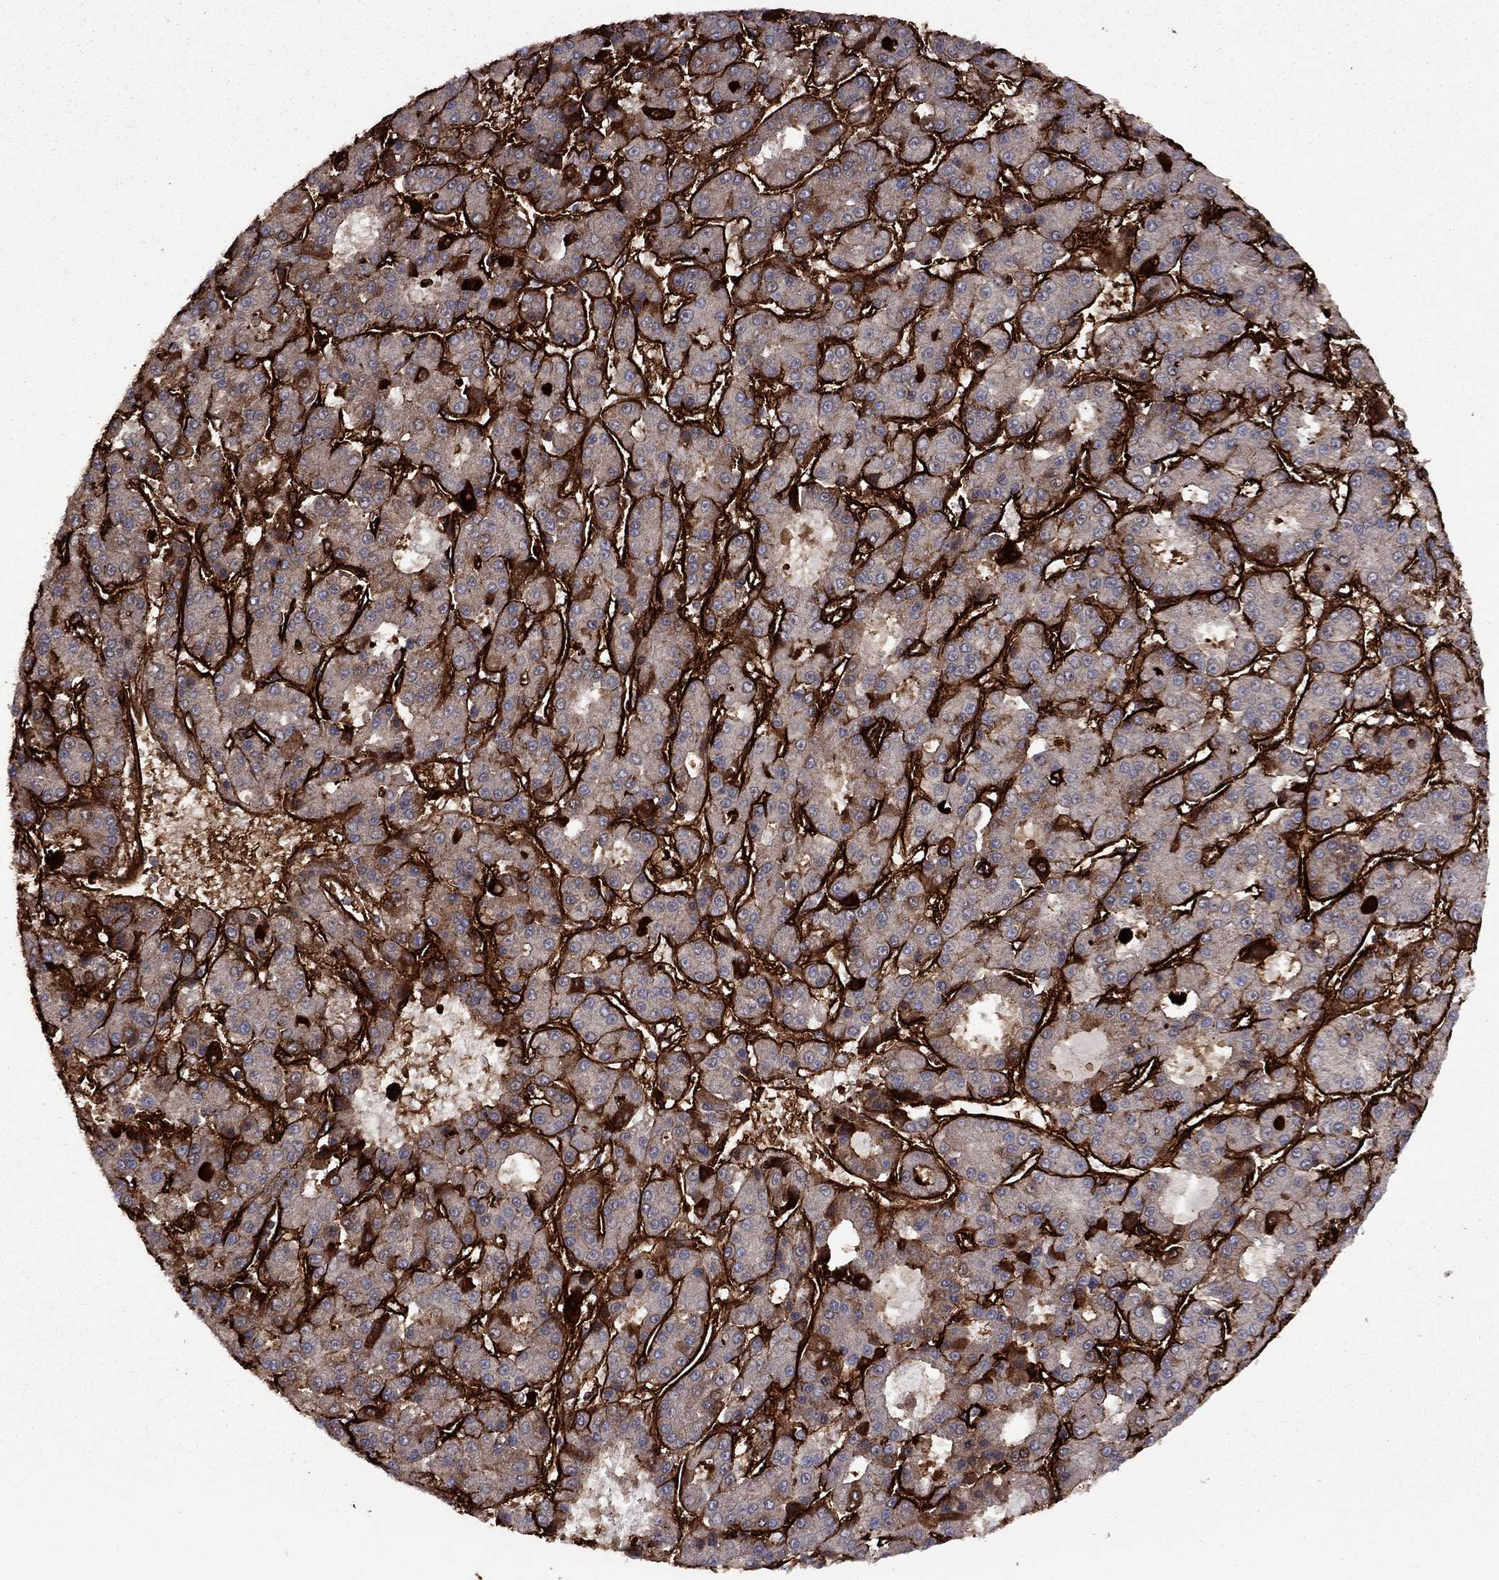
{"staining": {"intensity": "moderate", "quantity": "25%-75%", "location": "cytoplasmic/membranous"}, "tissue": "liver cancer", "cell_type": "Tumor cells", "image_type": "cancer", "snomed": [{"axis": "morphology", "description": "Carcinoma, Hepatocellular, NOS"}, {"axis": "topography", "description": "Liver"}], "caption": "A high-resolution image shows immunohistochemistry (IHC) staining of liver cancer (hepatocellular carcinoma), which demonstrates moderate cytoplasmic/membranous expression in approximately 25%-75% of tumor cells.", "gene": "COL18A1", "patient": {"sex": "male", "age": 70}}